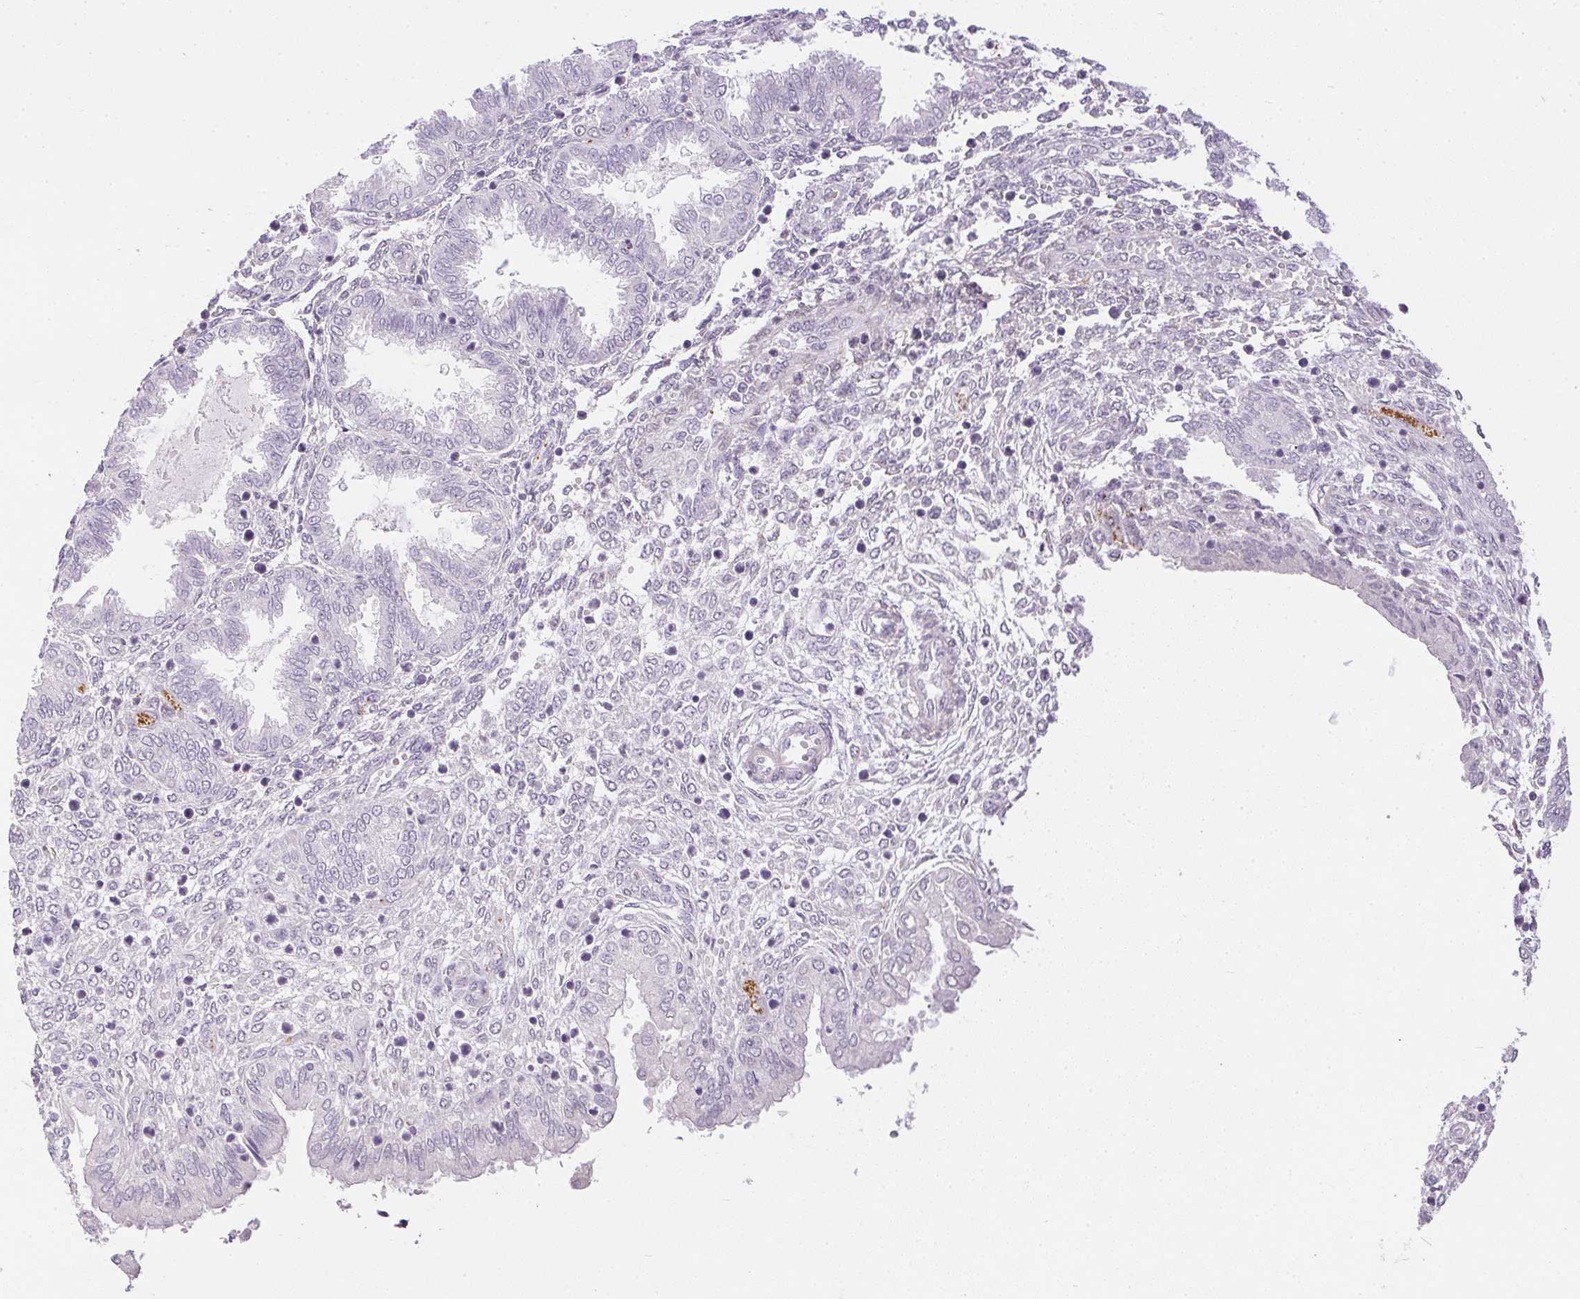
{"staining": {"intensity": "negative", "quantity": "none", "location": "none"}, "tissue": "endometrium", "cell_type": "Cells in endometrial stroma", "image_type": "normal", "snomed": [{"axis": "morphology", "description": "Normal tissue, NOS"}, {"axis": "topography", "description": "Endometrium"}], "caption": "DAB immunohistochemical staining of benign endometrium shows no significant staining in cells in endometrial stroma. (Brightfield microscopy of DAB (3,3'-diaminobenzidine) IHC at high magnification).", "gene": "PRL", "patient": {"sex": "female", "age": 33}}